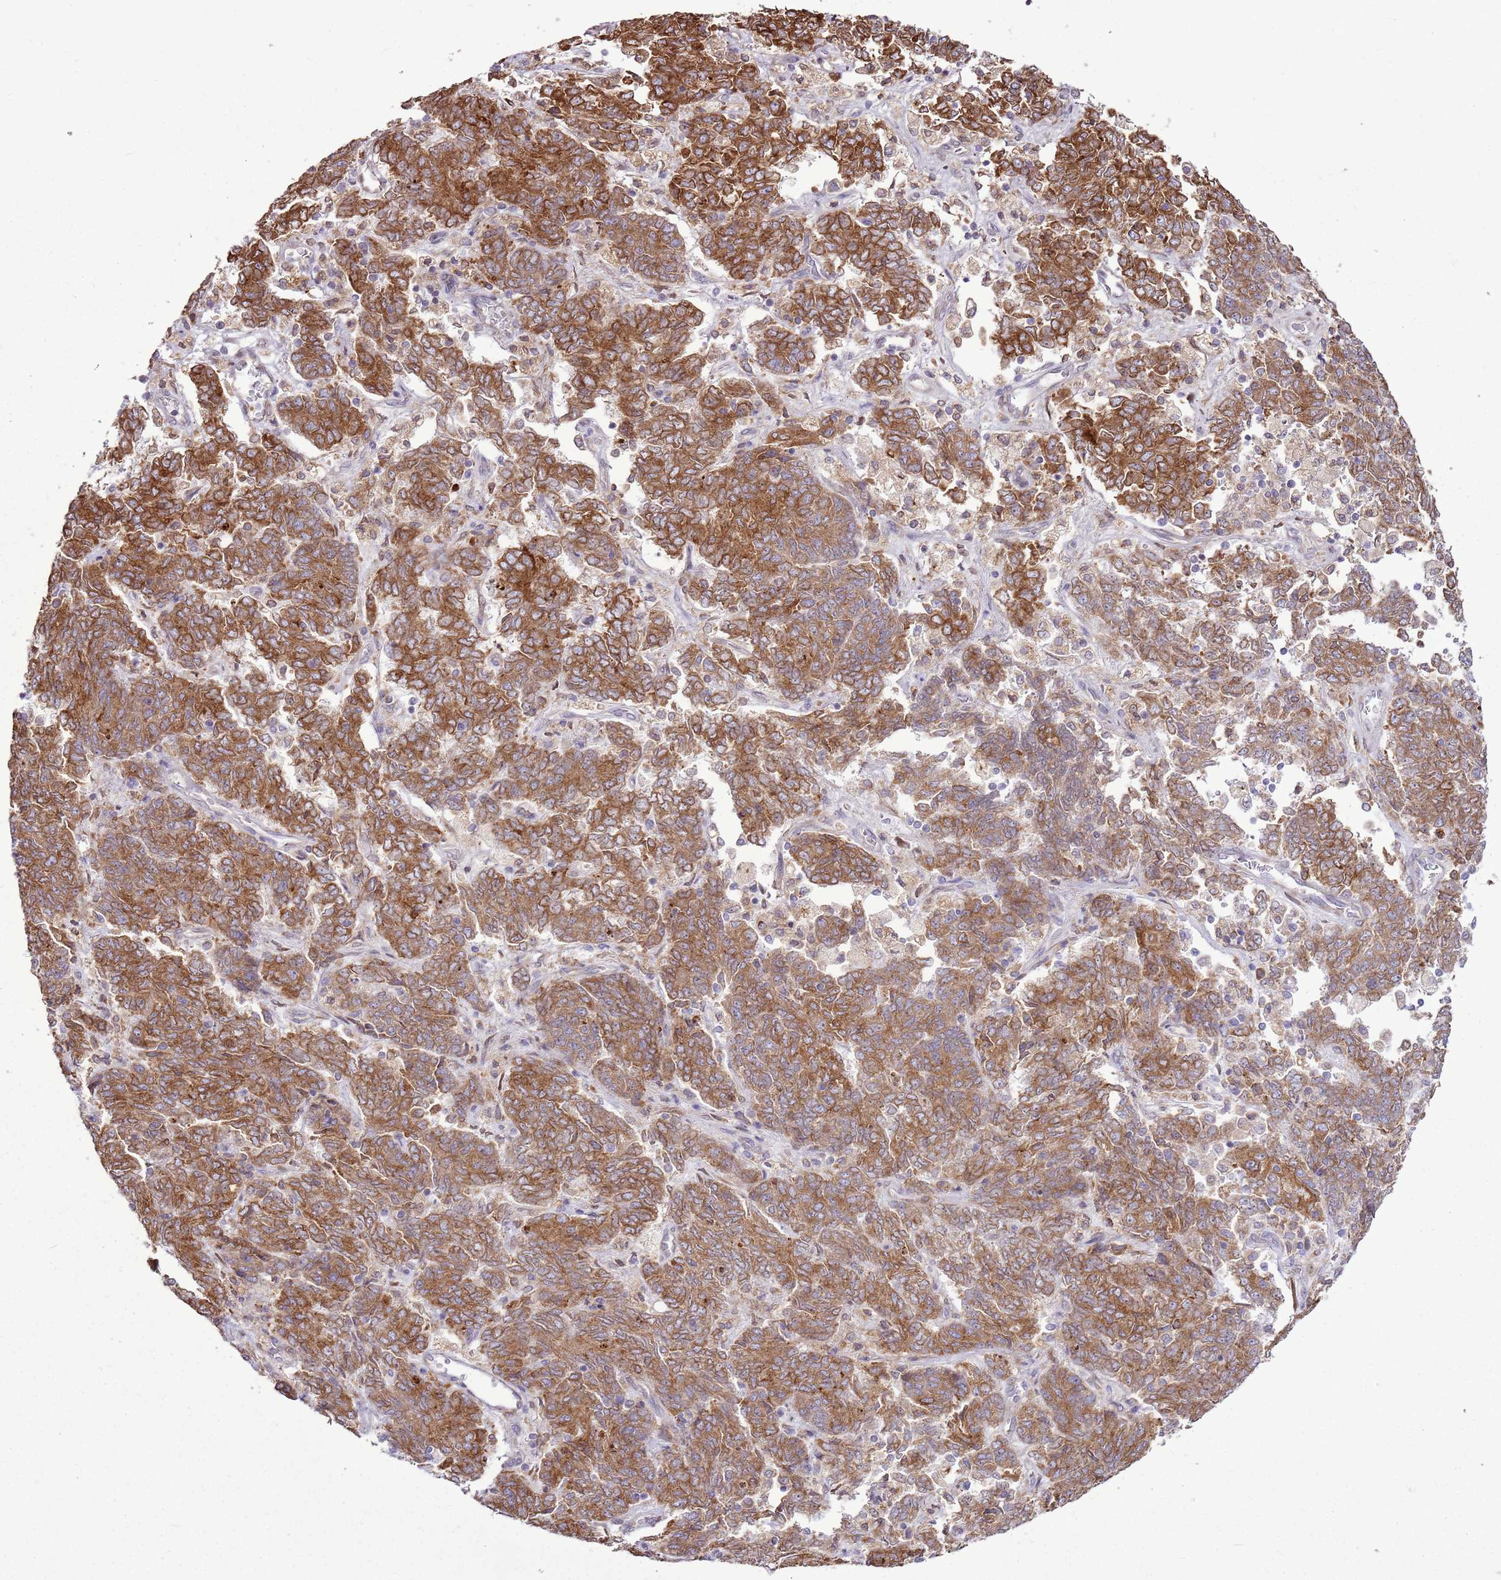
{"staining": {"intensity": "moderate", "quantity": ">75%", "location": "cytoplasmic/membranous"}, "tissue": "endometrial cancer", "cell_type": "Tumor cells", "image_type": "cancer", "snomed": [{"axis": "morphology", "description": "Adenocarcinoma, NOS"}, {"axis": "topography", "description": "Endometrium"}], "caption": "Human endometrial cancer stained for a protein (brown) demonstrates moderate cytoplasmic/membranous positive expression in about >75% of tumor cells.", "gene": "TMED10", "patient": {"sex": "female", "age": 80}}